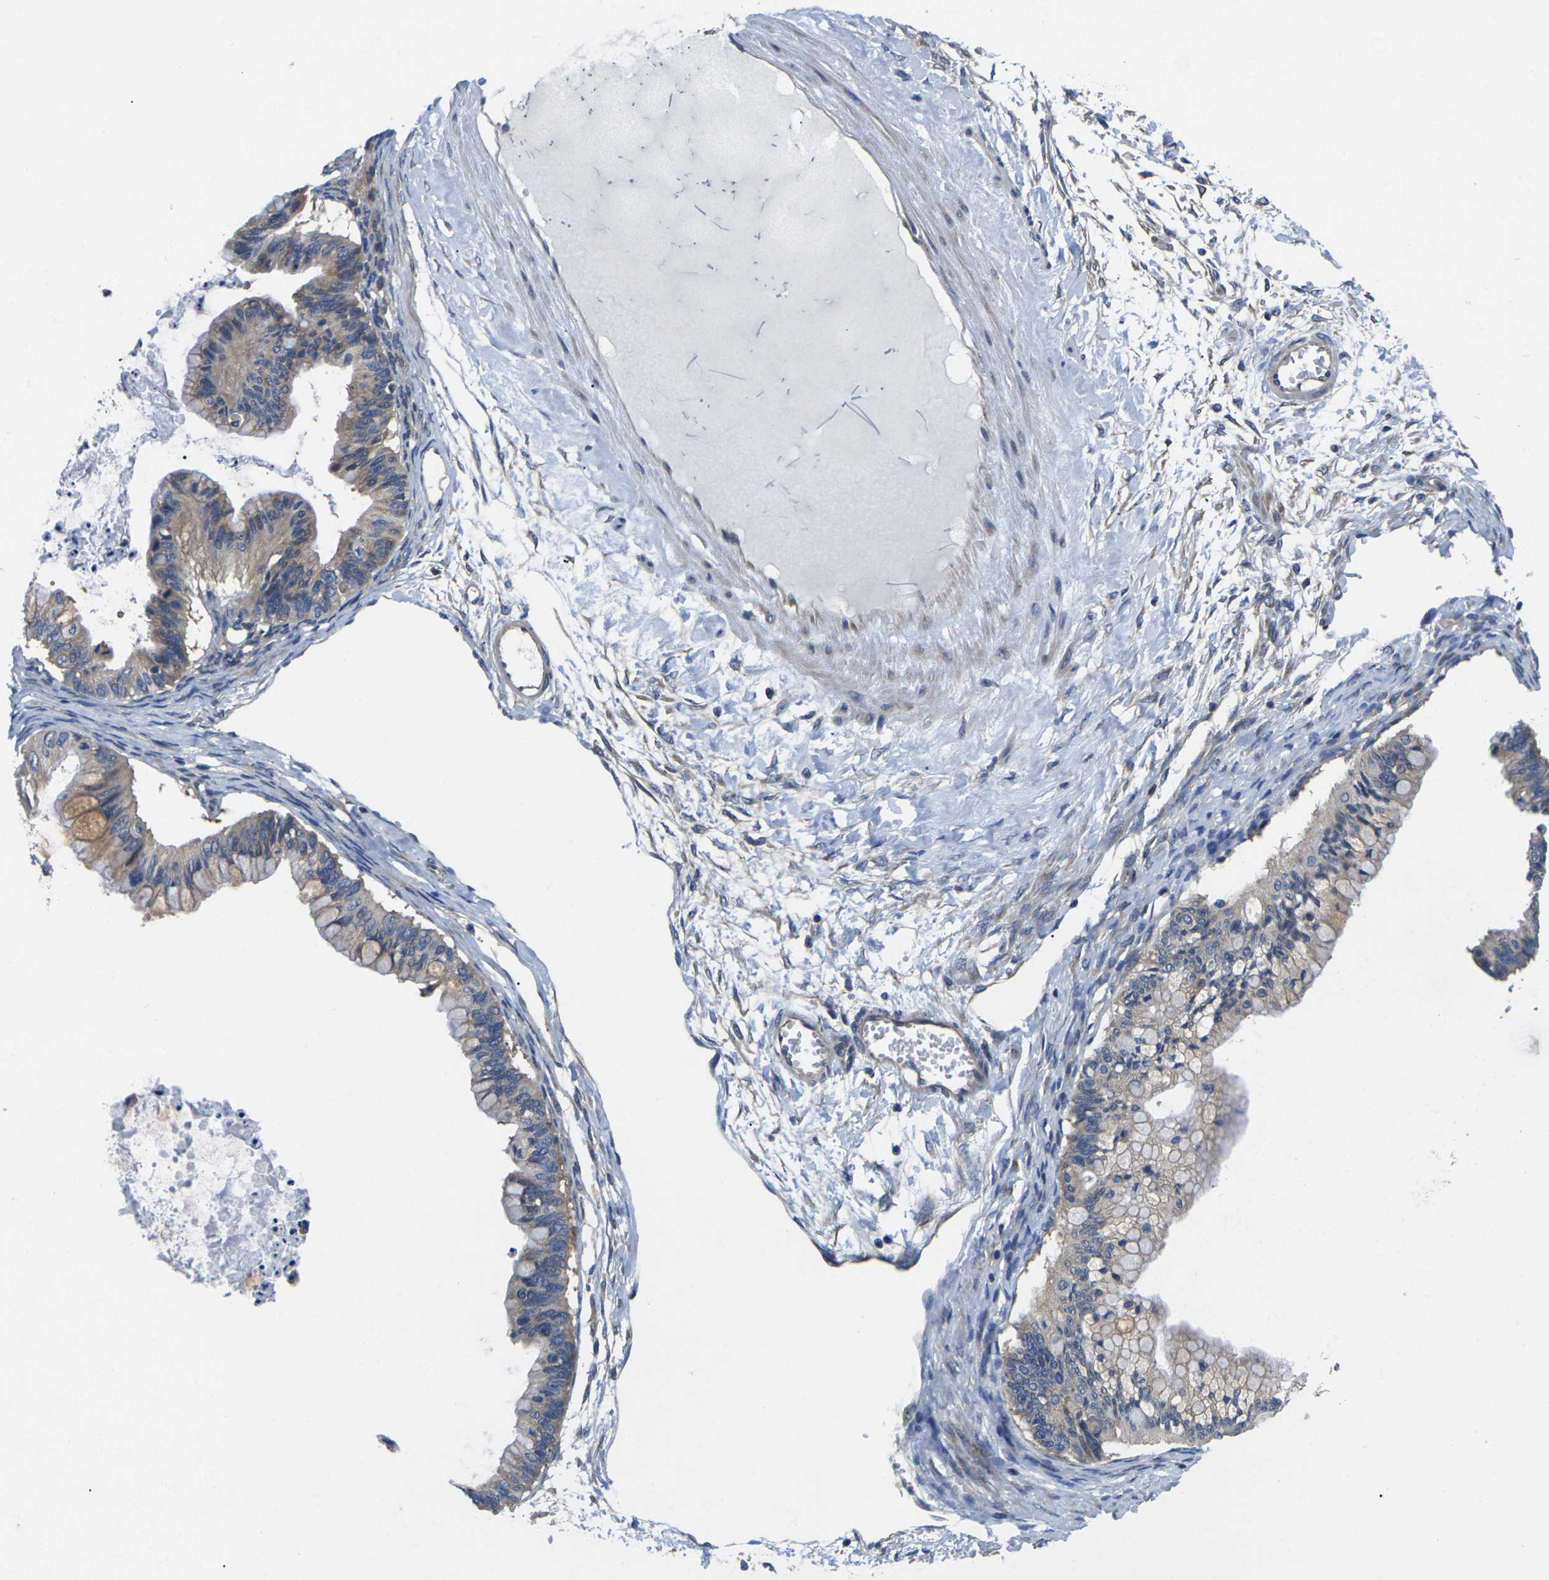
{"staining": {"intensity": "moderate", "quantity": ">75%", "location": "cytoplasmic/membranous"}, "tissue": "ovarian cancer", "cell_type": "Tumor cells", "image_type": "cancer", "snomed": [{"axis": "morphology", "description": "Cystadenocarcinoma, mucinous, NOS"}, {"axis": "topography", "description": "Ovary"}], "caption": "Ovarian cancer stained with immunohistochemistry (IHC) demonstrates moderate cytoplasmic/membranous expression in approximately >75% of tumor cells.", "gene": "TMCC2", "patient": {"sex": "female", "age": 57}}